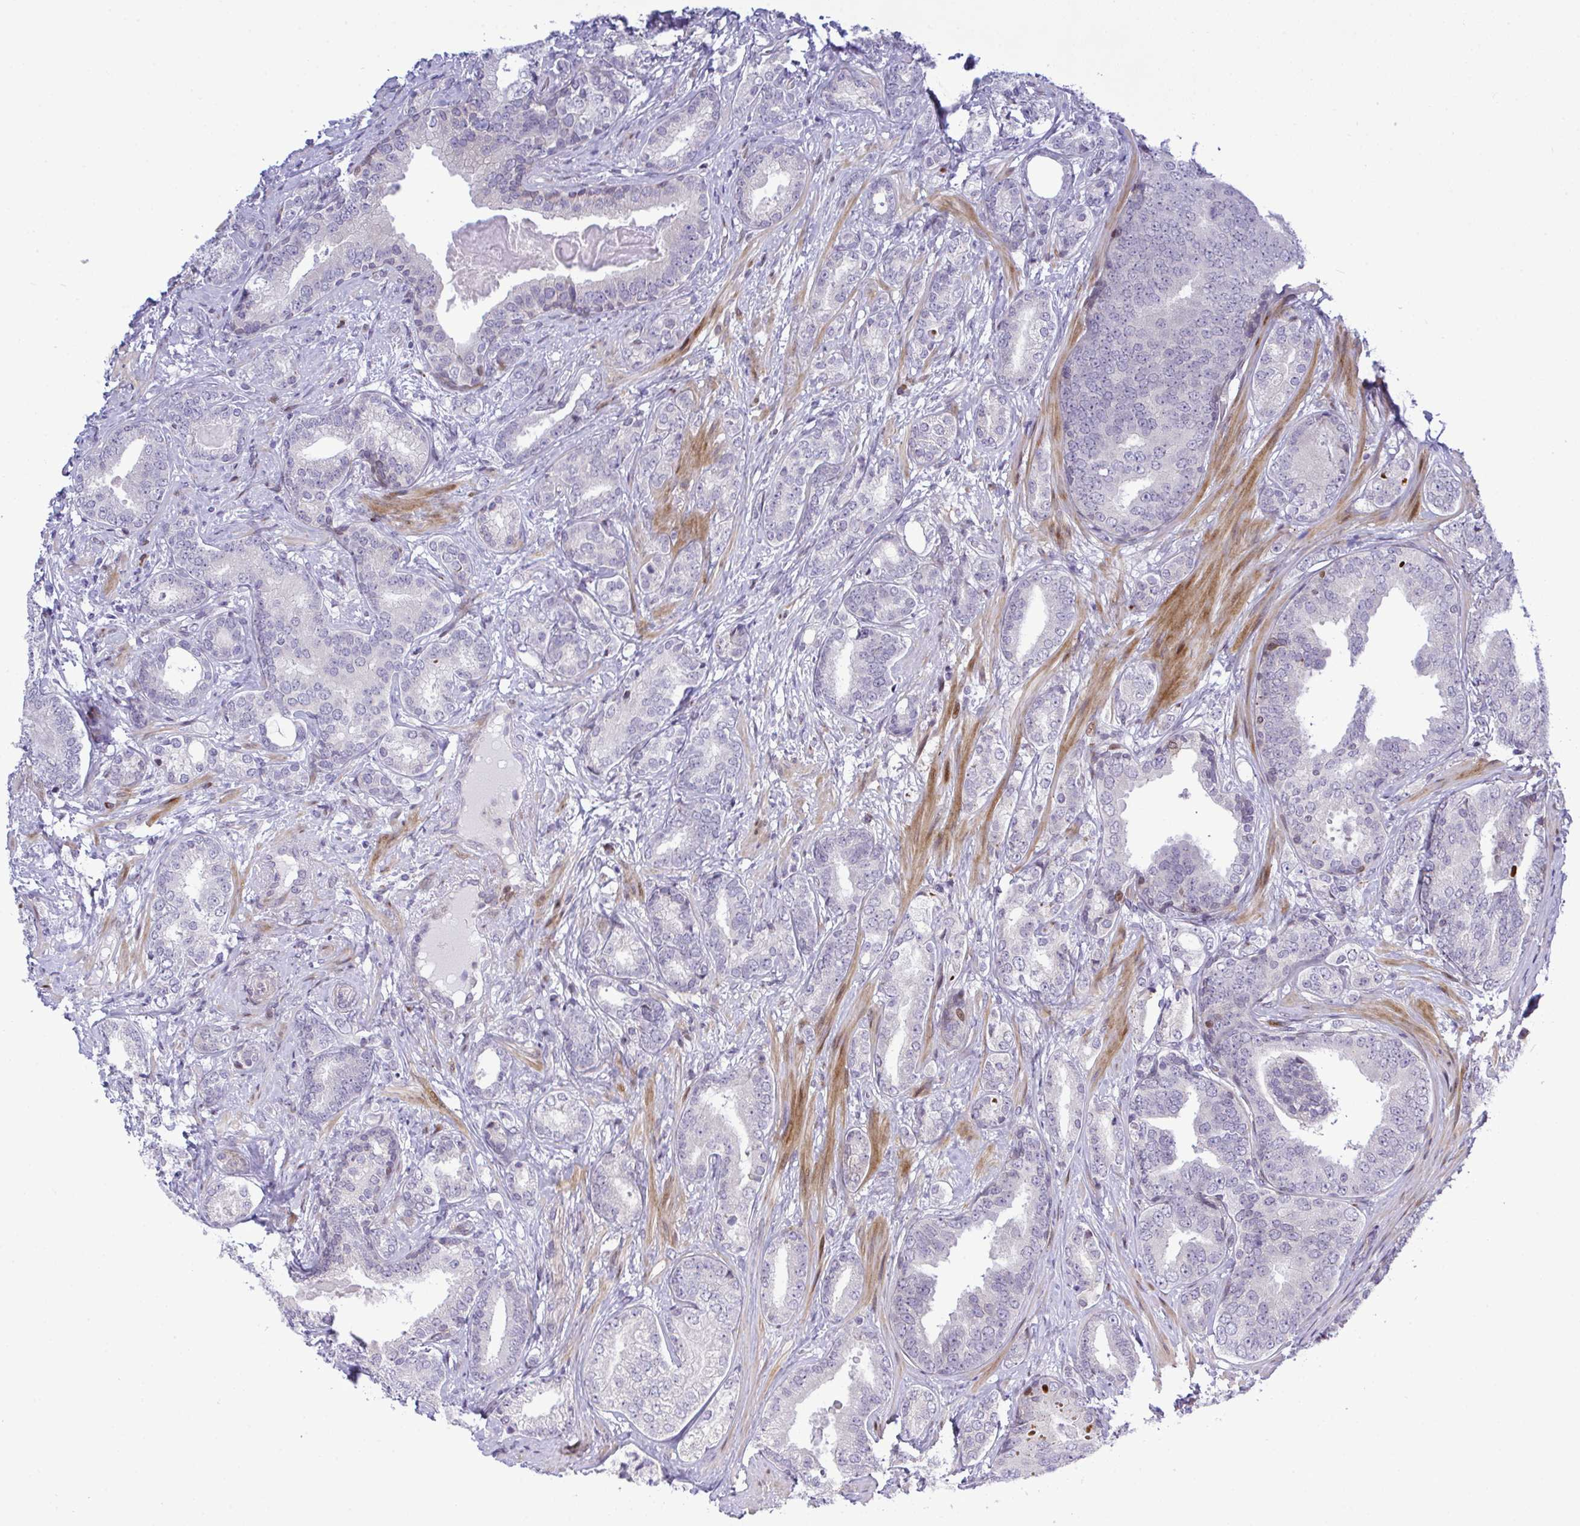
{"staining": {"intensity": "negative", "quantity": "none", "location": "none"}, "tissue": "prostate cancer", "cell_type": "Tumor cells", "image_type": "cancer", "snomed": [{"axis": "morphology", "description": "Adenocarcinoma, High grade"}, {"axis": "topography", "description": "Prostate"}], "caption": "High magnification brightfield microscopy of high-grade adenocarcinoma (prostate) stained with DAB (brown) and counterstained with hematoxylin (blue): tumor cells show no significant staining.", "gene": "CASTOR2", "patient": {"sex": "male", "age": 62}}